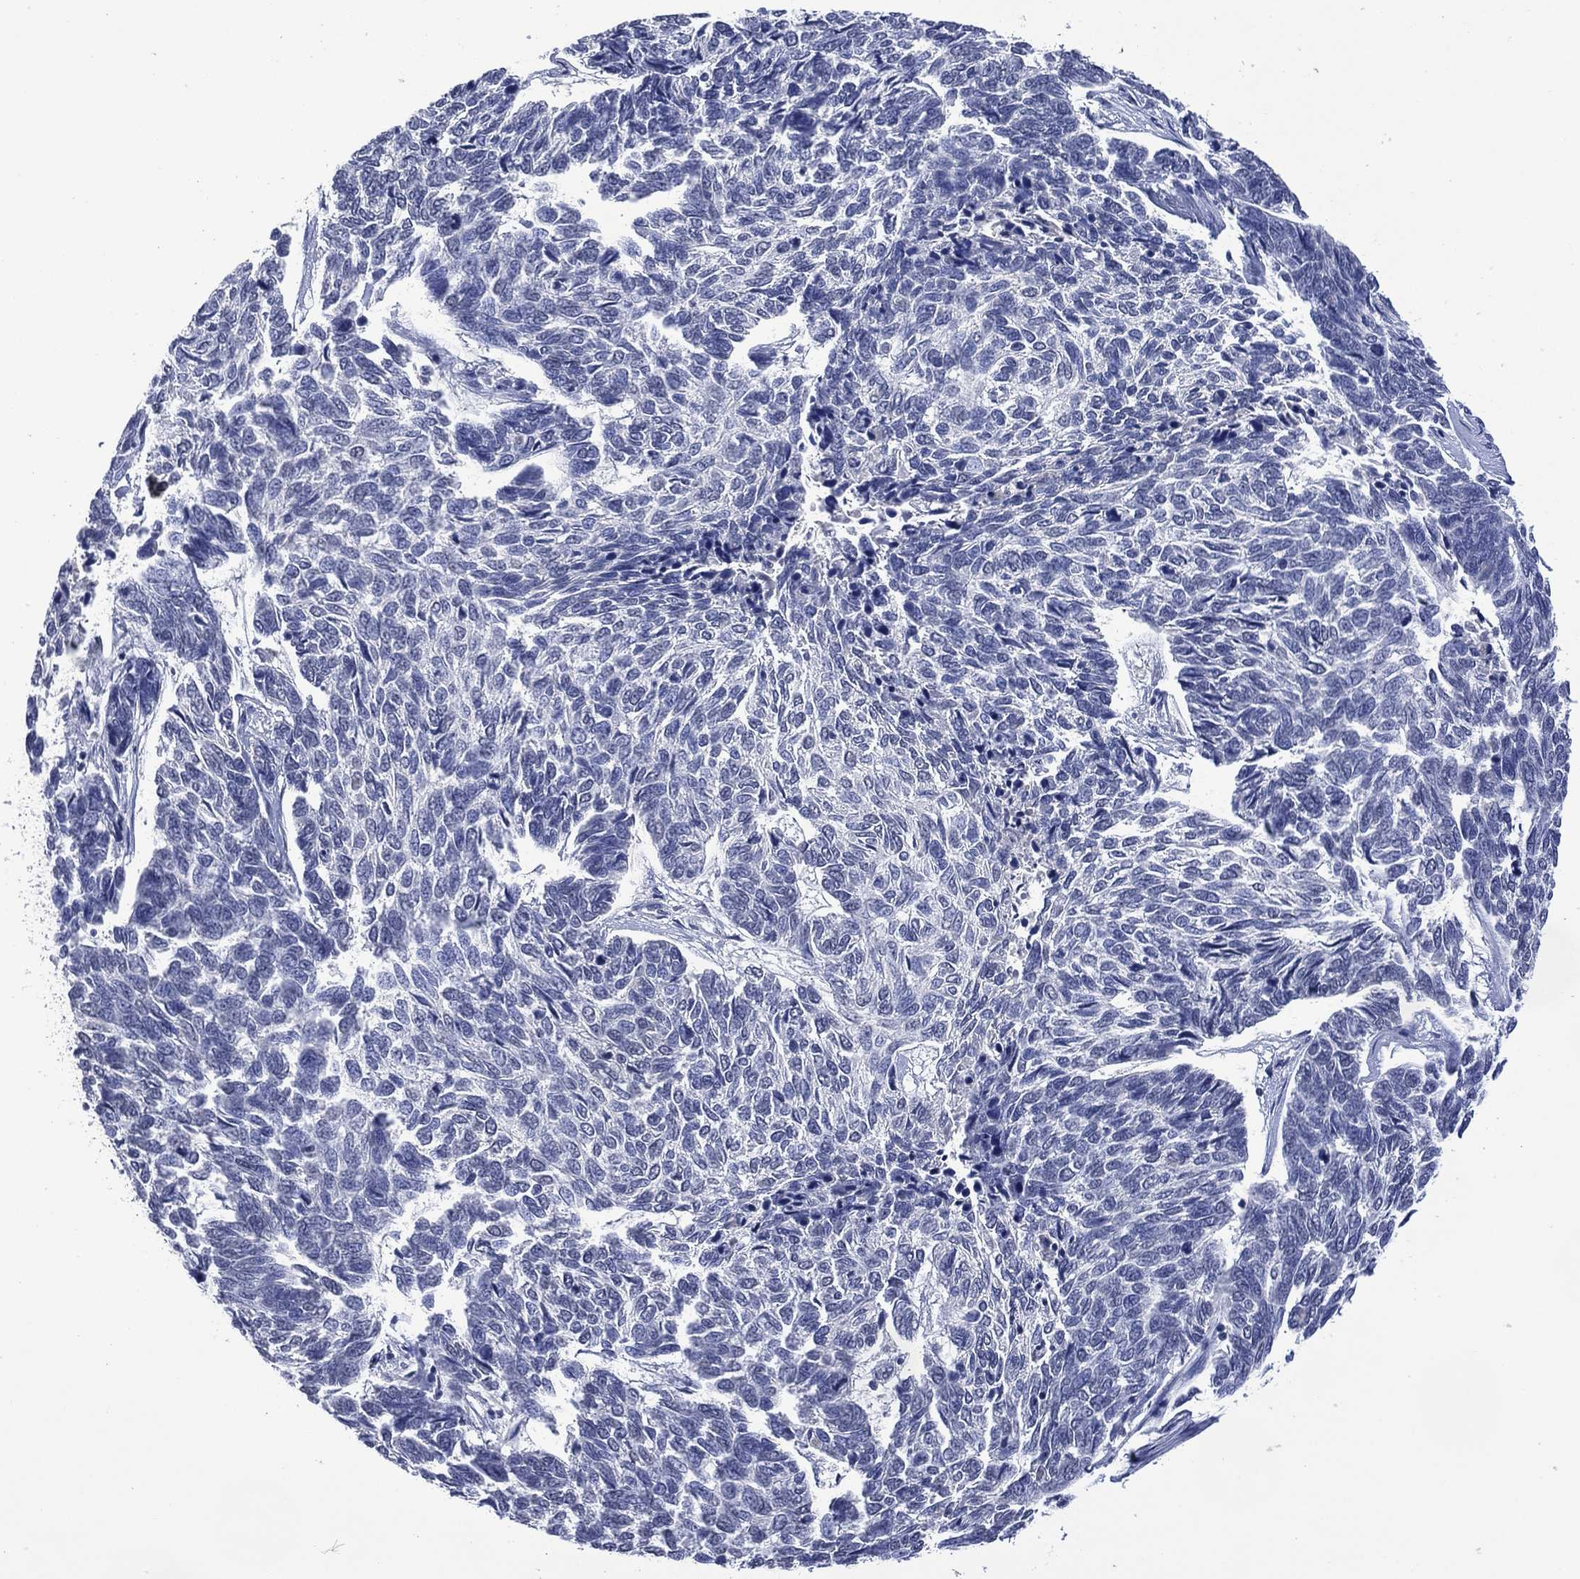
{"staining": {"intensity": "negative", "quantity": "none", "location": "none"}, "tissue": "skin cancer", "cell_type": "Tumor cells", "image_type": "cancer", "snomed": [{"axis": "morphology", "description": "Basal cell carcinoma"}, {"axis": "topography", "description": "Skin"}], "caption": "Skin cancer (basal cell carcinoma) was stained to show a protein in brown. There is no significant expression in tumor cells. Brightfield microscopy of immunohistochemistry (IHC) stained with DAB (3,3'-diaminobenzidine) (brown) and hematoxylin (blue), captured at high magnification.", "gene": "ASB10", "patient": {"sex": "female", "age": 65}}